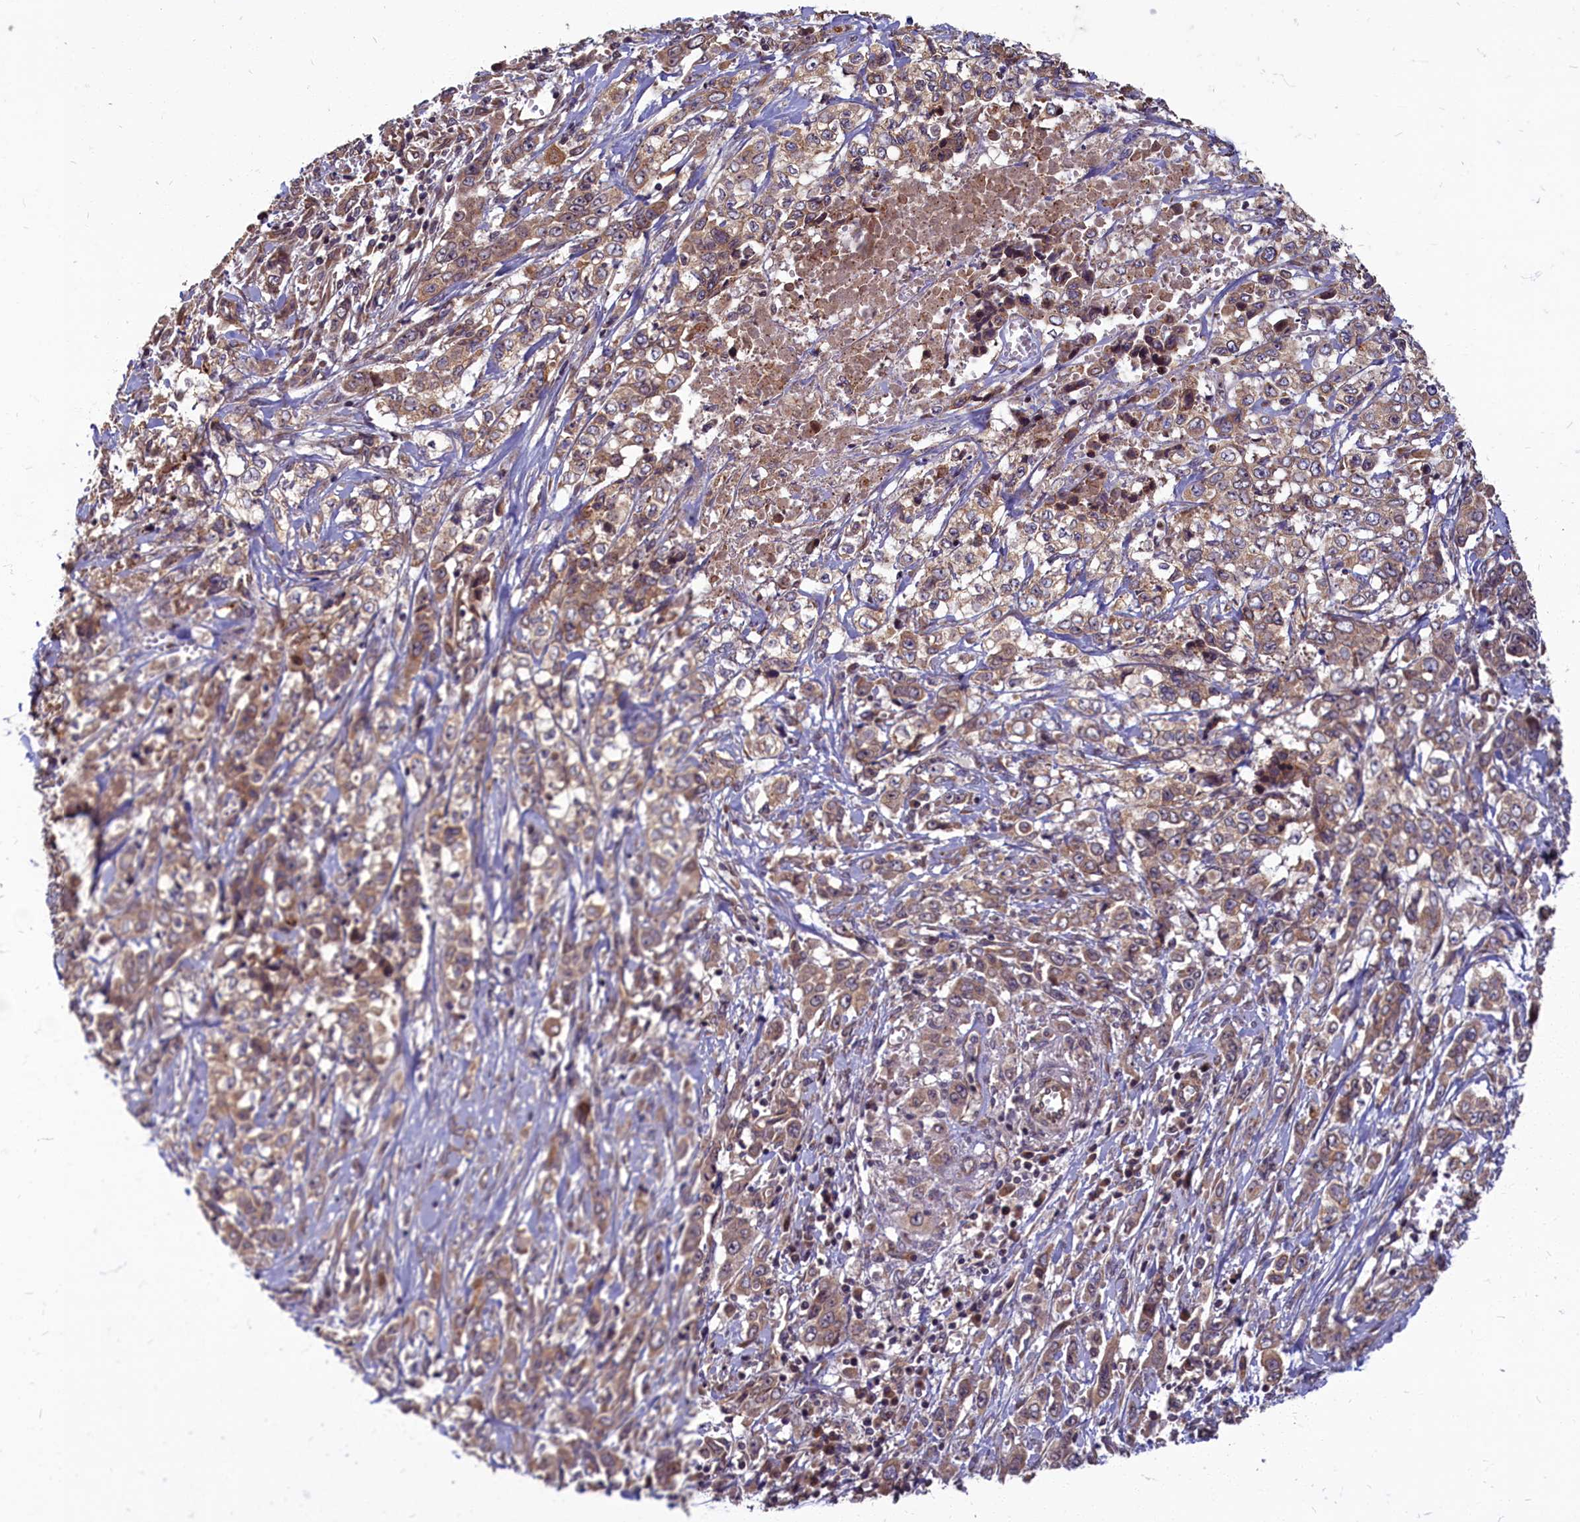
{"staining": {"intensity": "moderate", "quantity": ">75%", "location": "cytoplasmic/membranous"}, "tissue": "stomach cancer", "cell_type": "Tumor cells", "image_type": "cancer", "snomed": [{"axis": "morphology", "description": "Adenocarcinoma, NOS"}, {"axis": "topography", "description": "Stomach, upper"}], "caption": "A high-resolution photomicrograph shows IHC staining of stomach adenocarcinoma, which reveals moderate cytoplasmic/membranous positivity in approximately >75% of tumor cells.", "gene": "MYCBP", "patient": {"sex": "male", "age": 62}}